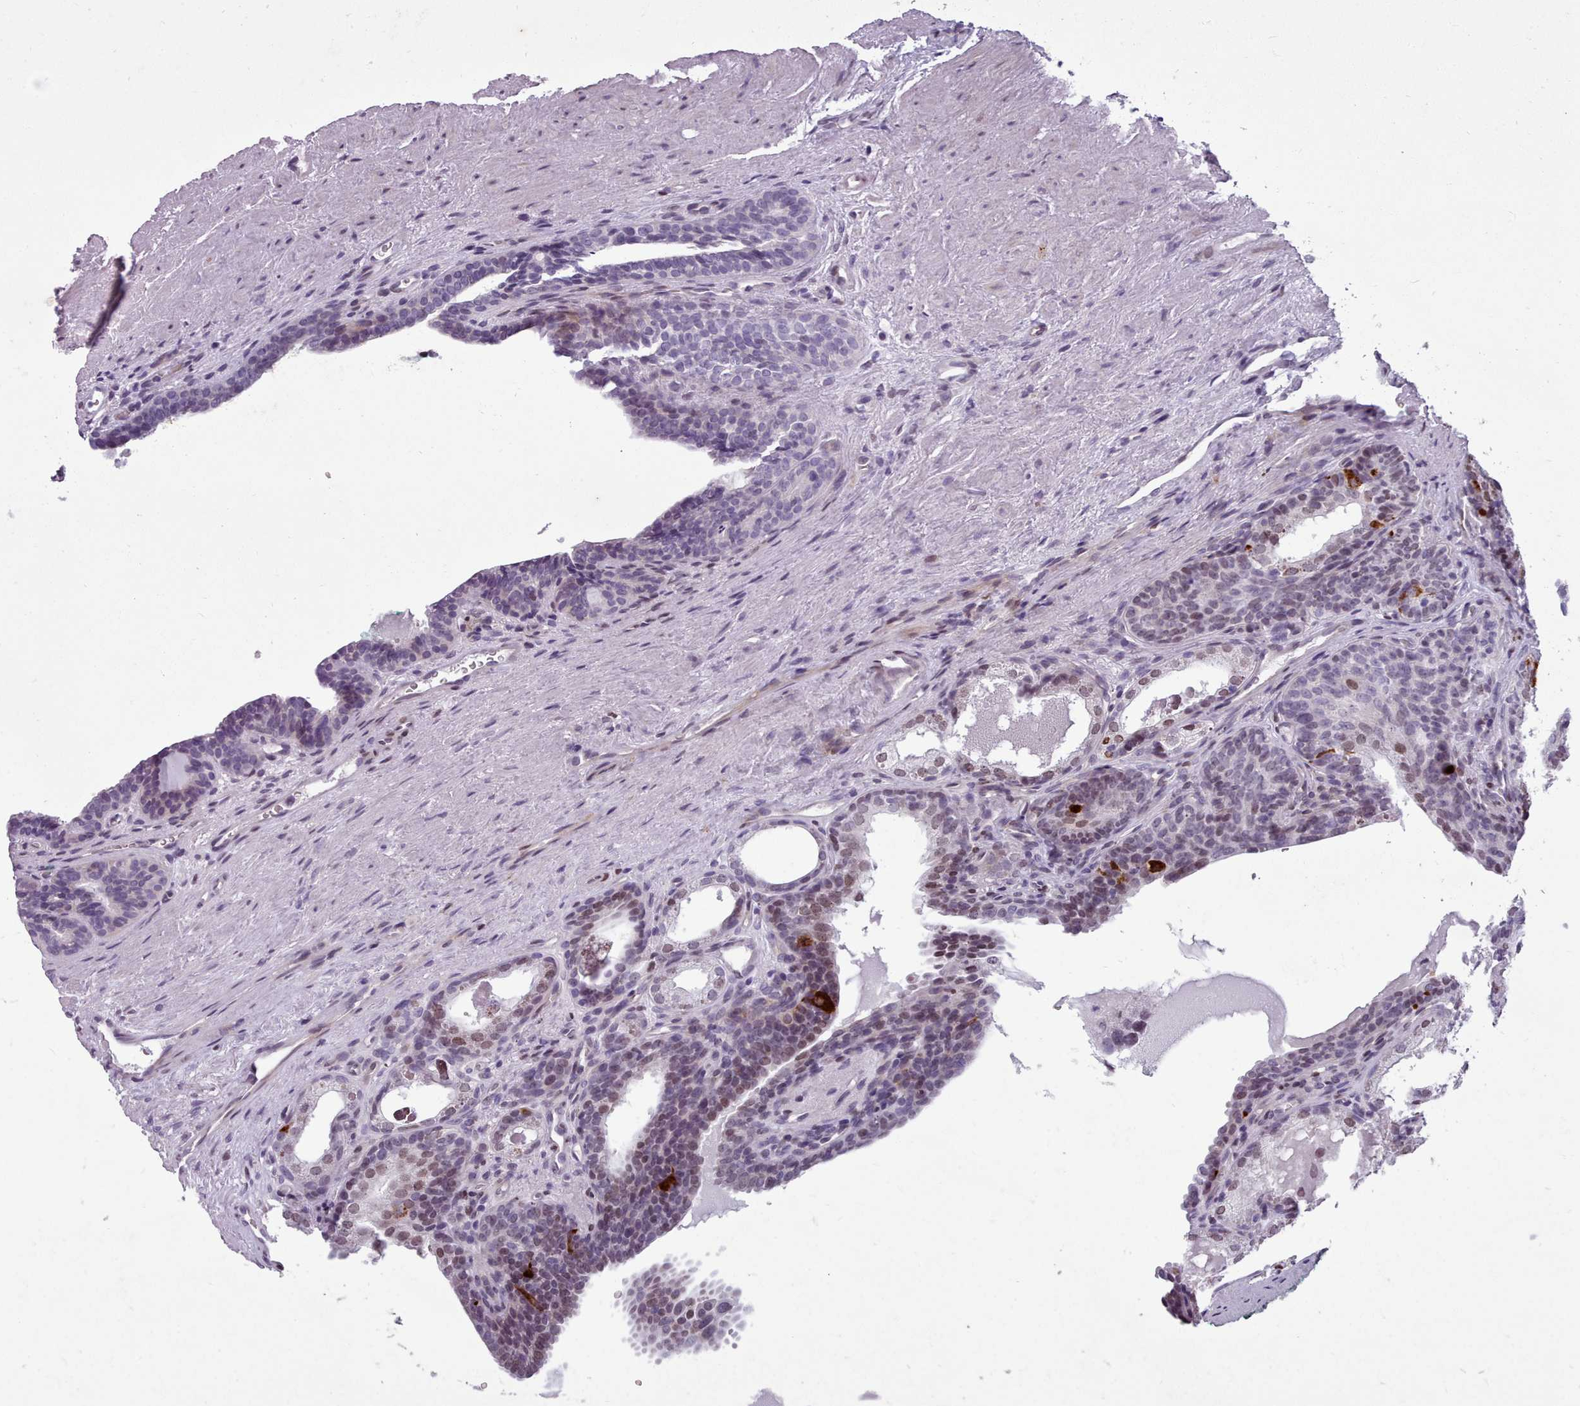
{"staining": {"intensity": "moderate", "quantity": "<25%", "location": "nuclear"}, "tissue": "prostate cancer", "cell_type": "Tumor cells", "image_type": "cancer", "snomed": [{"axis": "morphology", "description": "Adenocarcinoma, High grade"}, {"axis": "topography", "description": "Prostate"}], "caption": "This image reveals immunohistochemistry (IHC) staining of human adenocarcinoma (high-grade) (prostate), with low moderate nuclear staining in approximately <25% of tumor cells.", "gene": "KCNT2", "patient": {"sex": "male", "age": 62}}